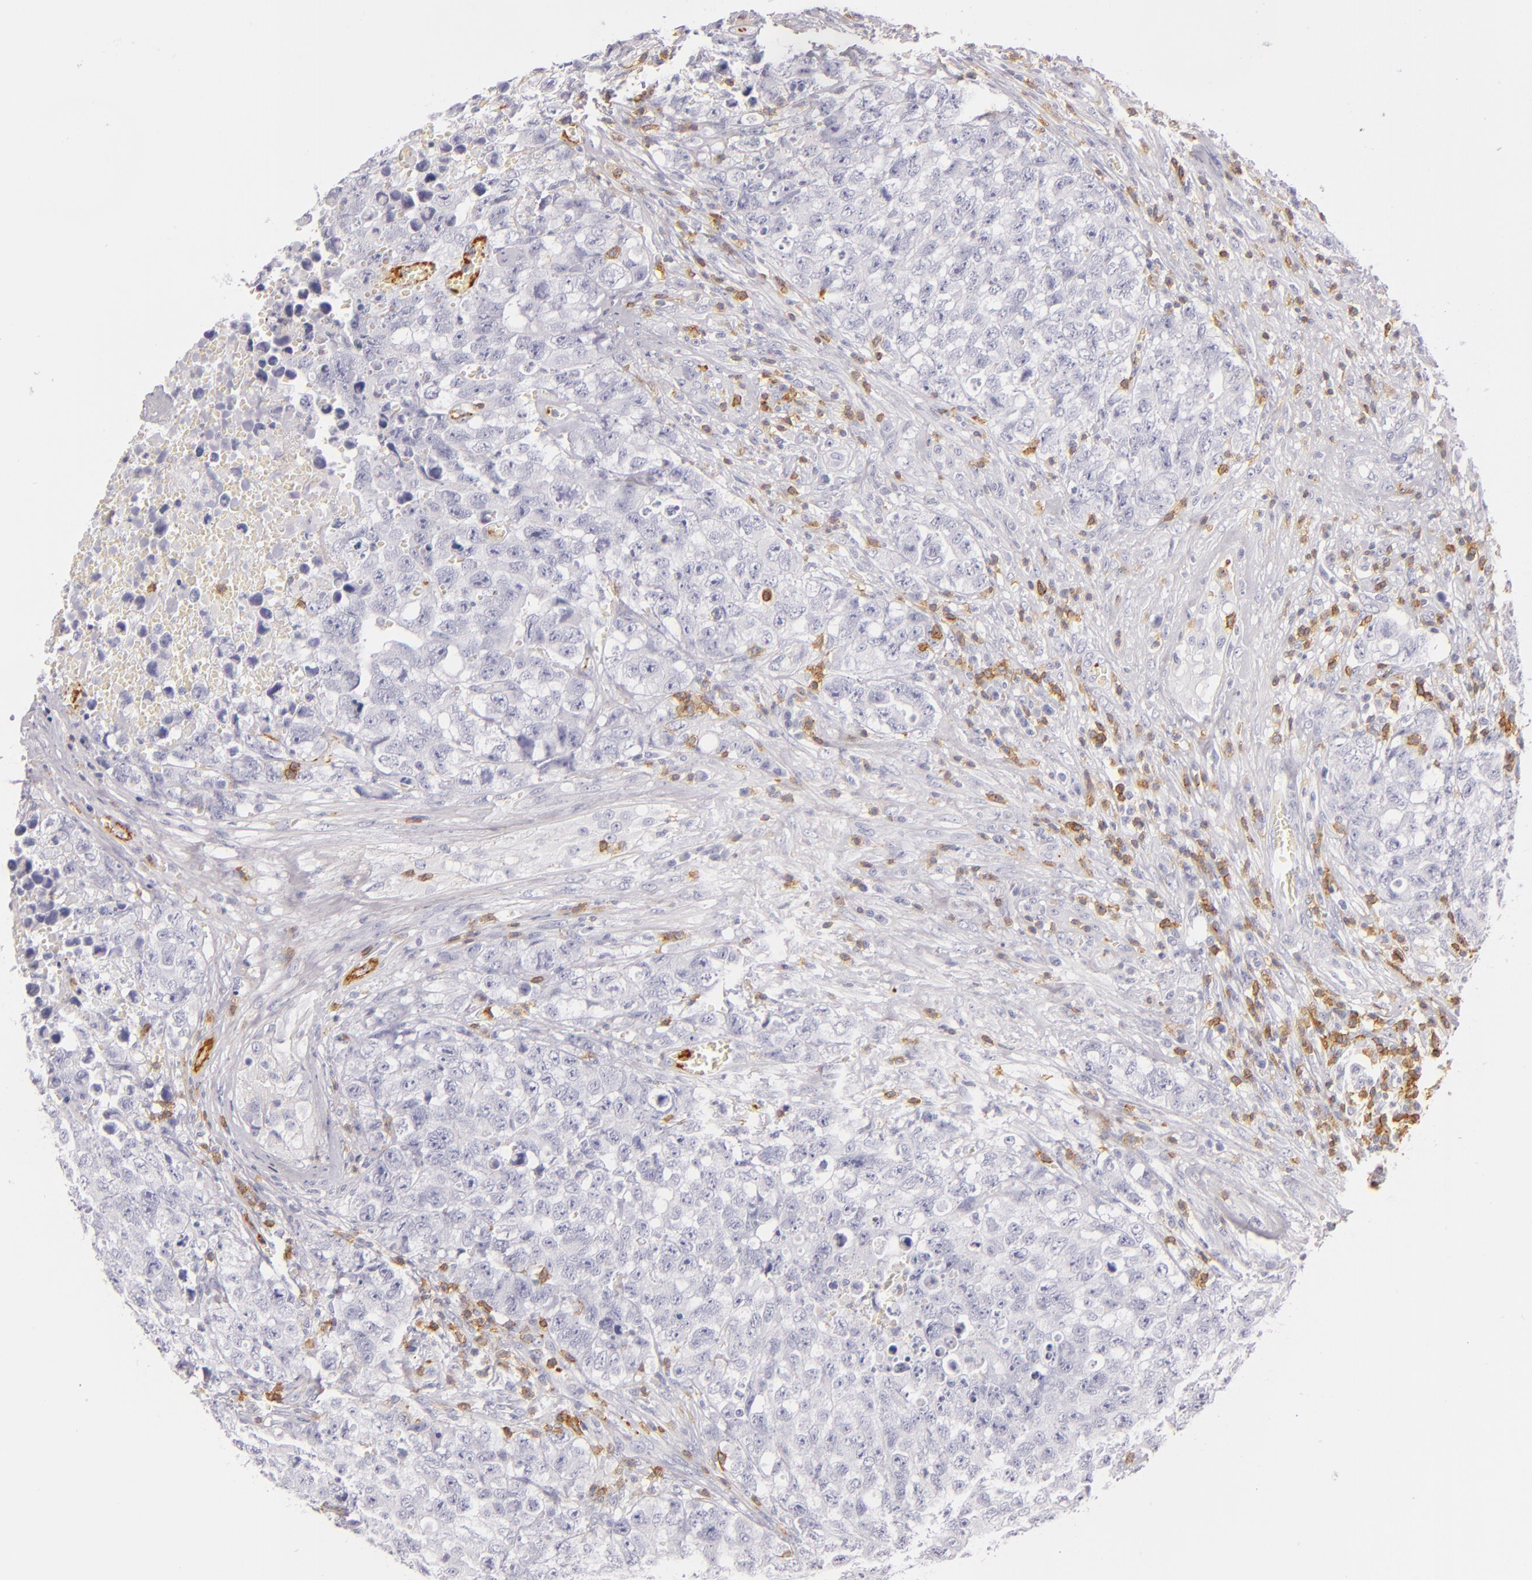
{"staining": {"intensity": "negative", "quantity": "none", "location": "none"}, "tissue": "testis cancer", "cell_type": "Tumor cells", "image_type": "cancer", "snomed": [{"axis": "morphology", "description": "Carcinoma, Embryonal, NOS"}, {"axis": "topography", "description": "Testis"}], "caption": "This is an immunohistochemistry histopathology image of testis cancer (embryonal carcinoma). There is no expression in tumor cells.", "gene": "LAT", "patient": {"sex": "male", "age": 31}}